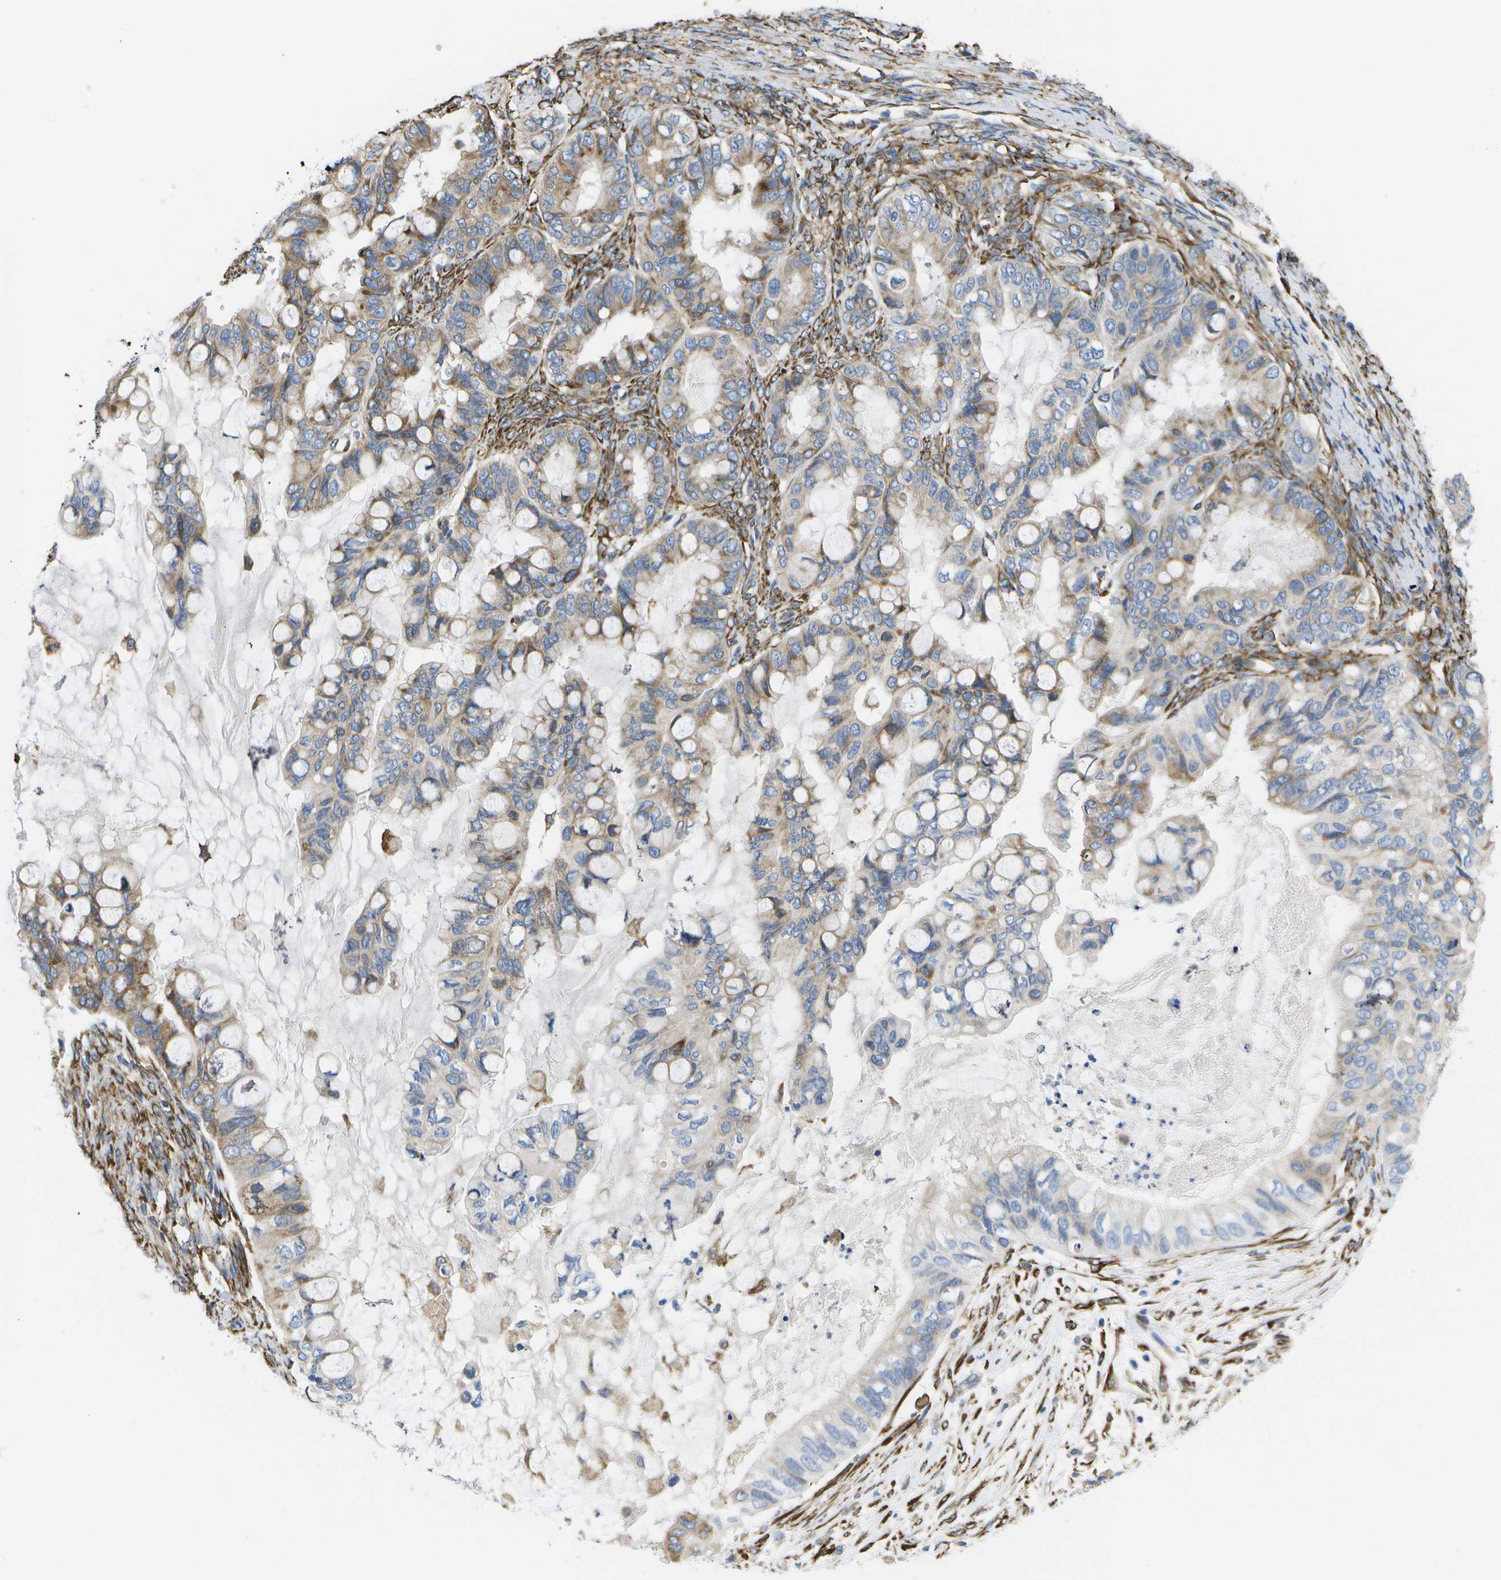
{"staining": {"intensity": "moderate", "quantity": "25%-75%", "location": "cytoplasmic/membranous"}, "tissue": "ovarian cancer", "cell_type": "Tumor cells", "image_type": "cancer", "snomed": [{"axis": "morphology", "description": "Cystadenocarcinoma, mucinous, NOS"}, {"axis": "topography", "description": "Ovary"}], "caption": "A brown stain labels moderate cytoplasmic/membranous positivity of a protein in ovarian cancer (mucinous cystadenocarcinoma) tumor cells.", "gene": "ZDHHC17", "patient": {"sex": "female", "age": 80}}